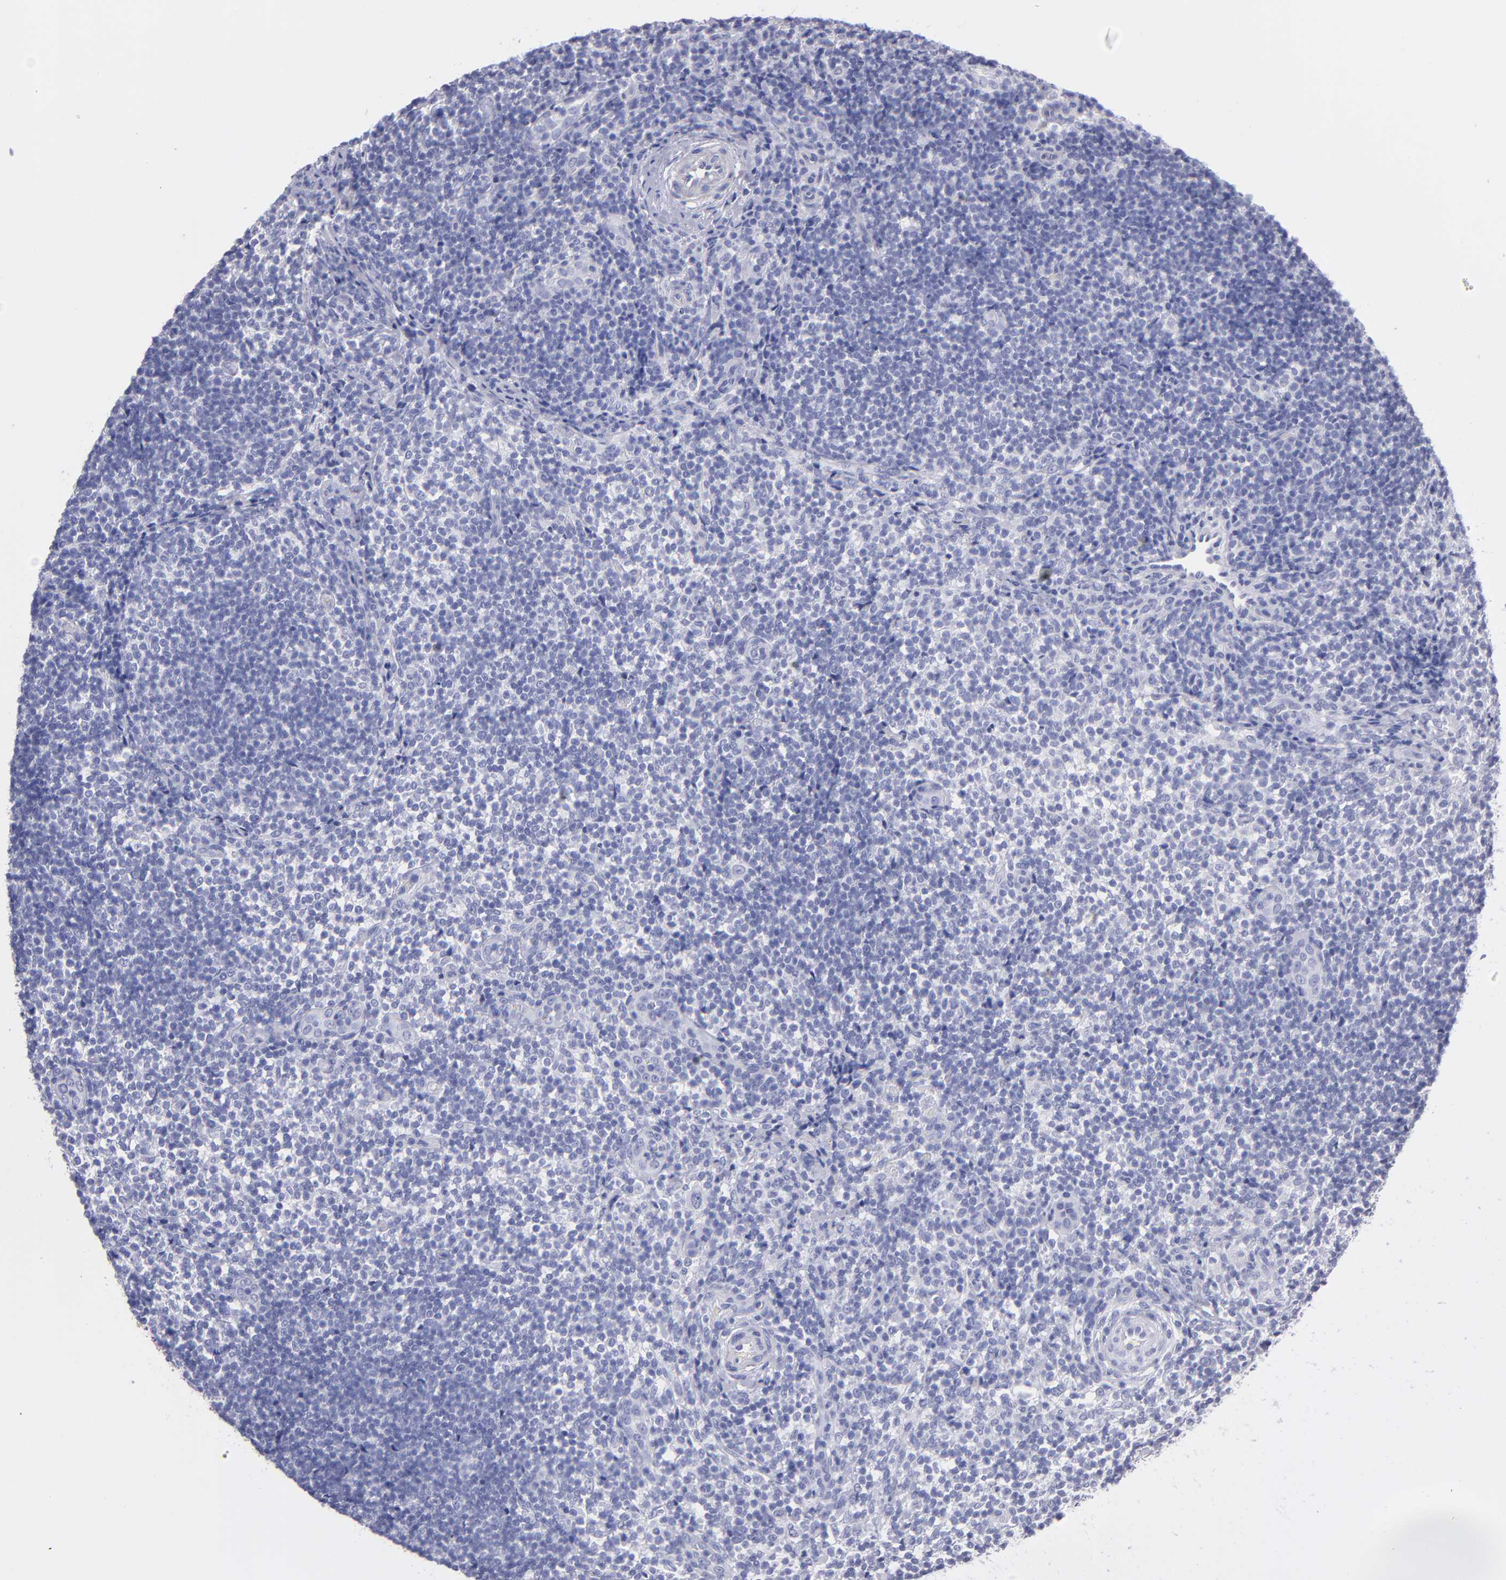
{"staining": {"intensity": "negative", "quantity": "none", "location": "none"}, "tissue": "lymphoma", "cell_type": "Tumor cells", "image_type": "cancer", "snomed": [{"axis": "morphology", "description": "Malignant lymphoma, non-Hodgkin's type, Low grade"}, {"axis": "topography", "description": "Lymph node"}], "caption": "Immunohistochemistry histopathology image of malignant lymphoma, non-Hodgkin's type (low-grade) stained for a protein (brown), which shows no expression in tumor cells.", "gene": "MB", "patient": {"sex": "female", "age": 76}}